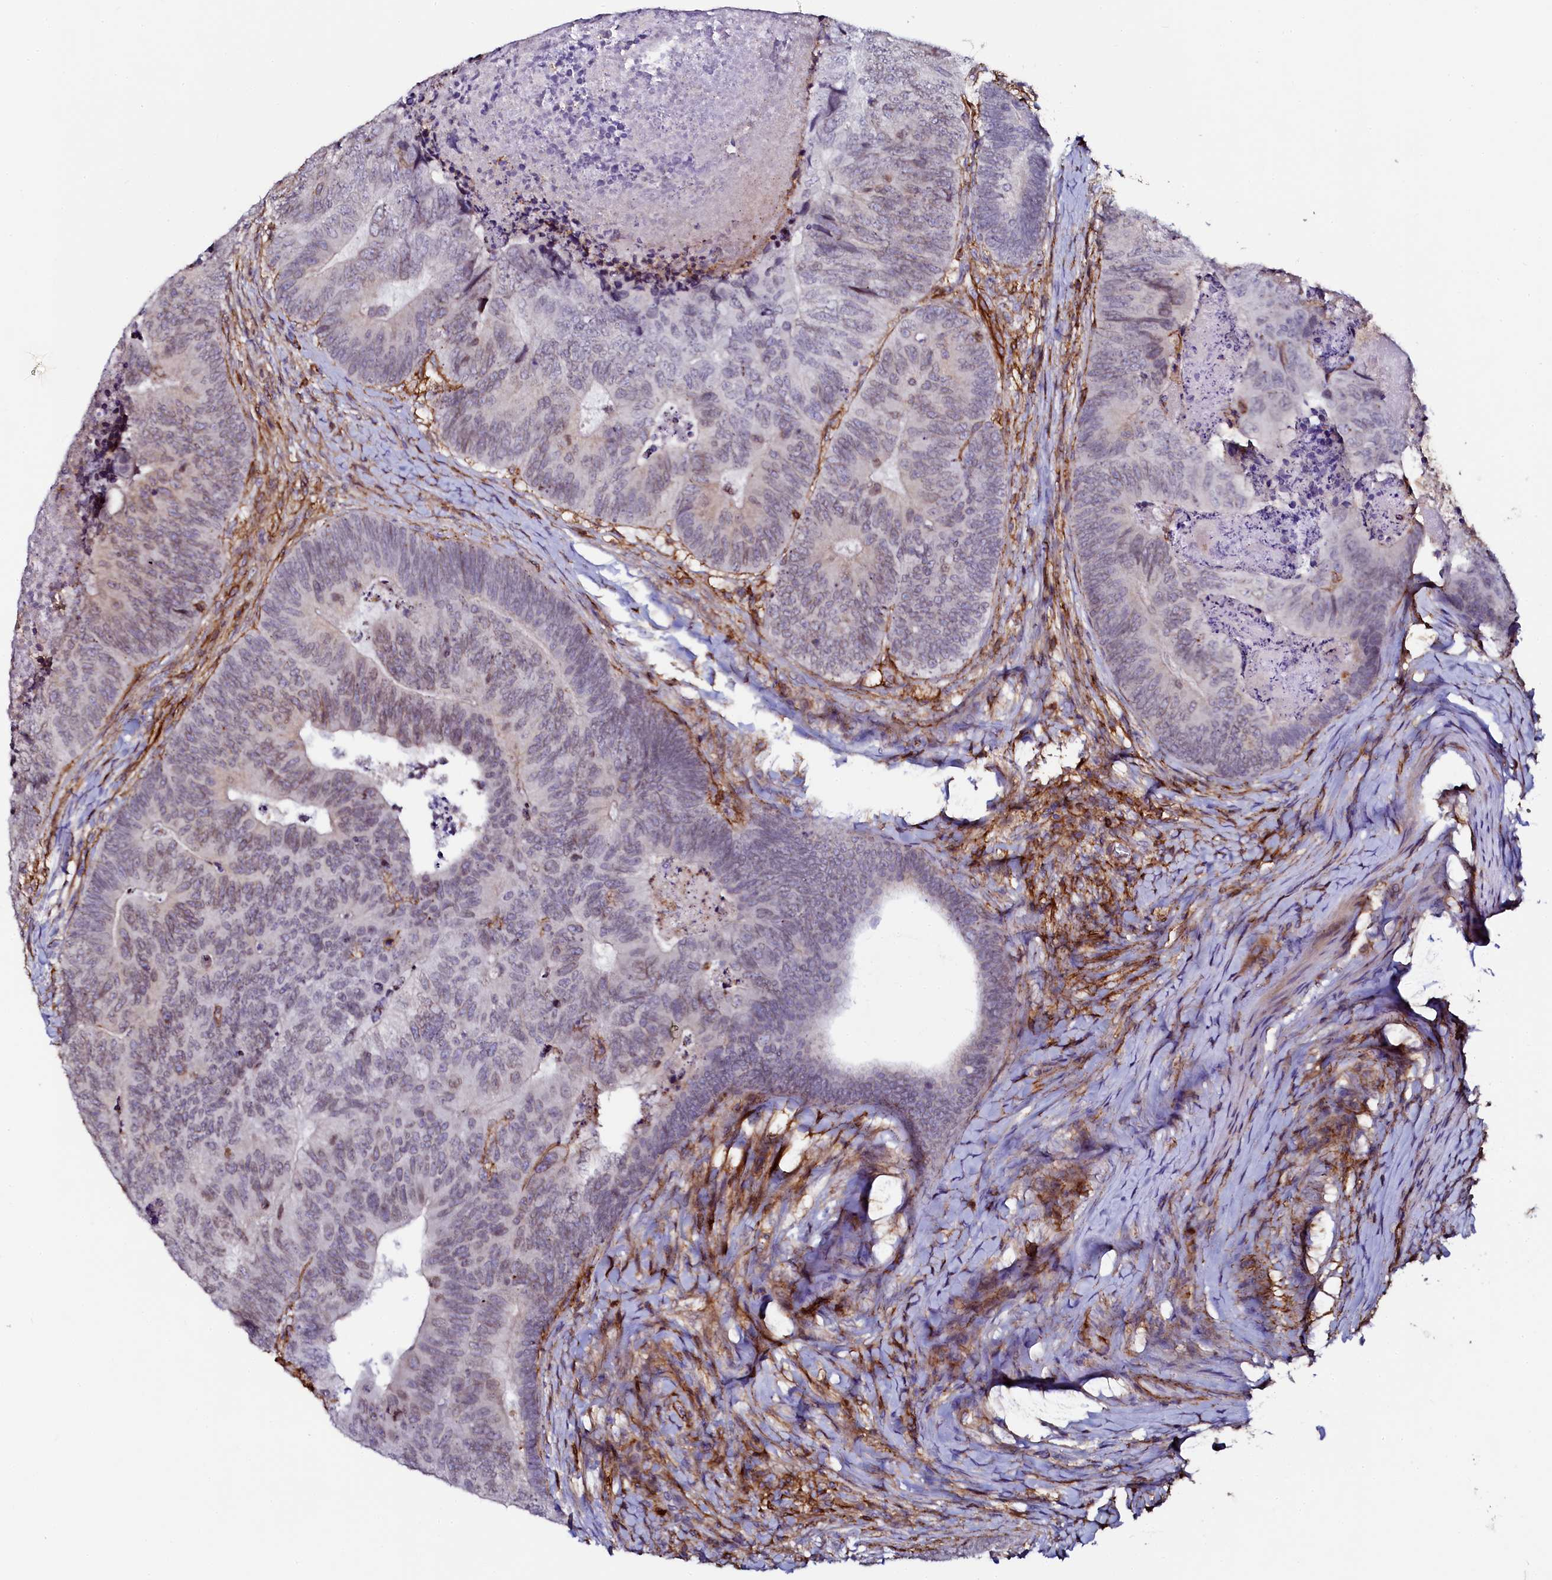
{"staining": {"intensity": "weak", "quantity": "<25%", "location": "cytoplasmic/membranous,nuclear"}, "tissue": "colorectal cancer", "cell_type": "Tumor cells", "image_type": "cancer", "snomed": [{"axis": "morphology", "description": "Adenocarcinoma, NOS"}, {"axis": "topography", "description": "Colon"}], "caption": "Immunohistochemistry (IHC) micrograph of adenocarcinoma (colorectal) stained for a protein (brown), which demonstrates no positivity in tumor cells.", "gene": "AAAS", "patient": {"sex": "female", "age": 67}}